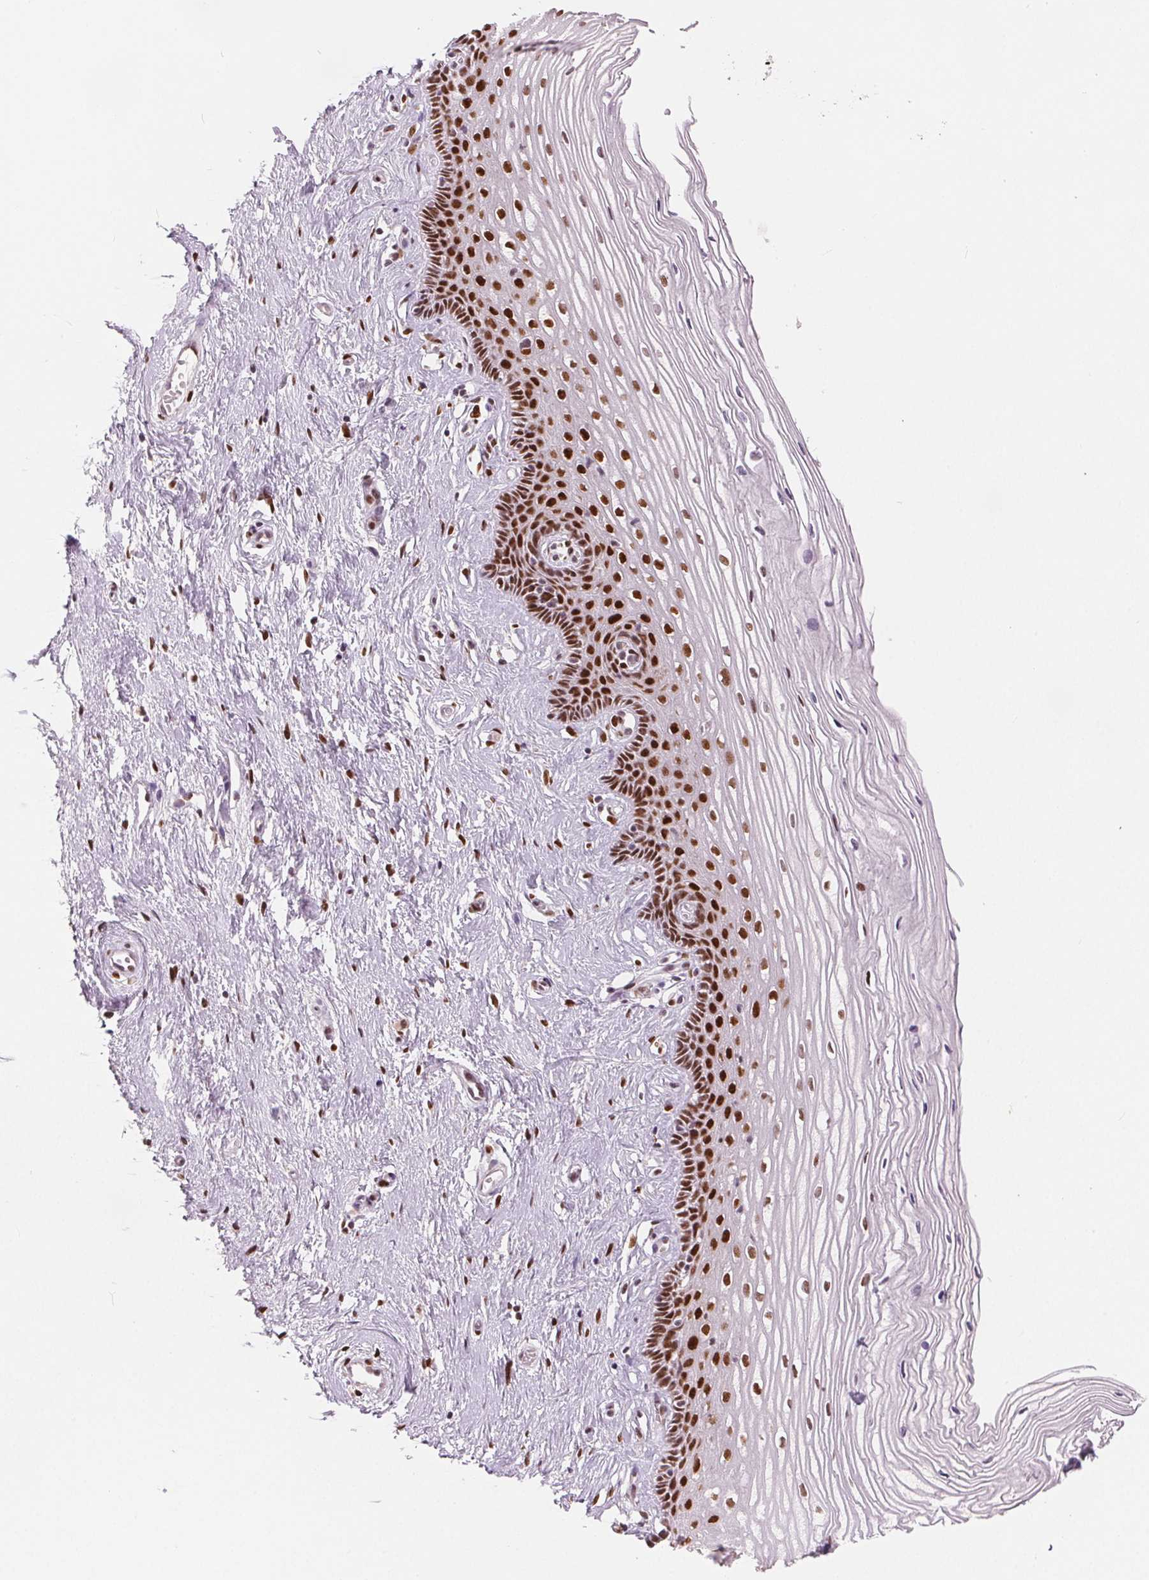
{"staining": {"intensity": "strong", "quantity": ">75%", "location": "nuclear"}, "tissue": "cervix", "cell_type": "Glandular cells", "image_type": "normal", "snomed": [{"axis": "morphology", "description": "Normal tissue, NOS"}, {"axis": "topography", "description": "Cervix"}], "caption": "Immunohistochemistry (DAB (3,3'-diaminobenzidine)) staining of normal human cervix displays strong nuclear protein staining in about >75% of glandular cells. (DAB (3,3'-diaminobenzidine) IHC with brightfield microscopy, high magnification).", "gene": "ZNF703", "patient": {"sex": "female", "age": 40}}